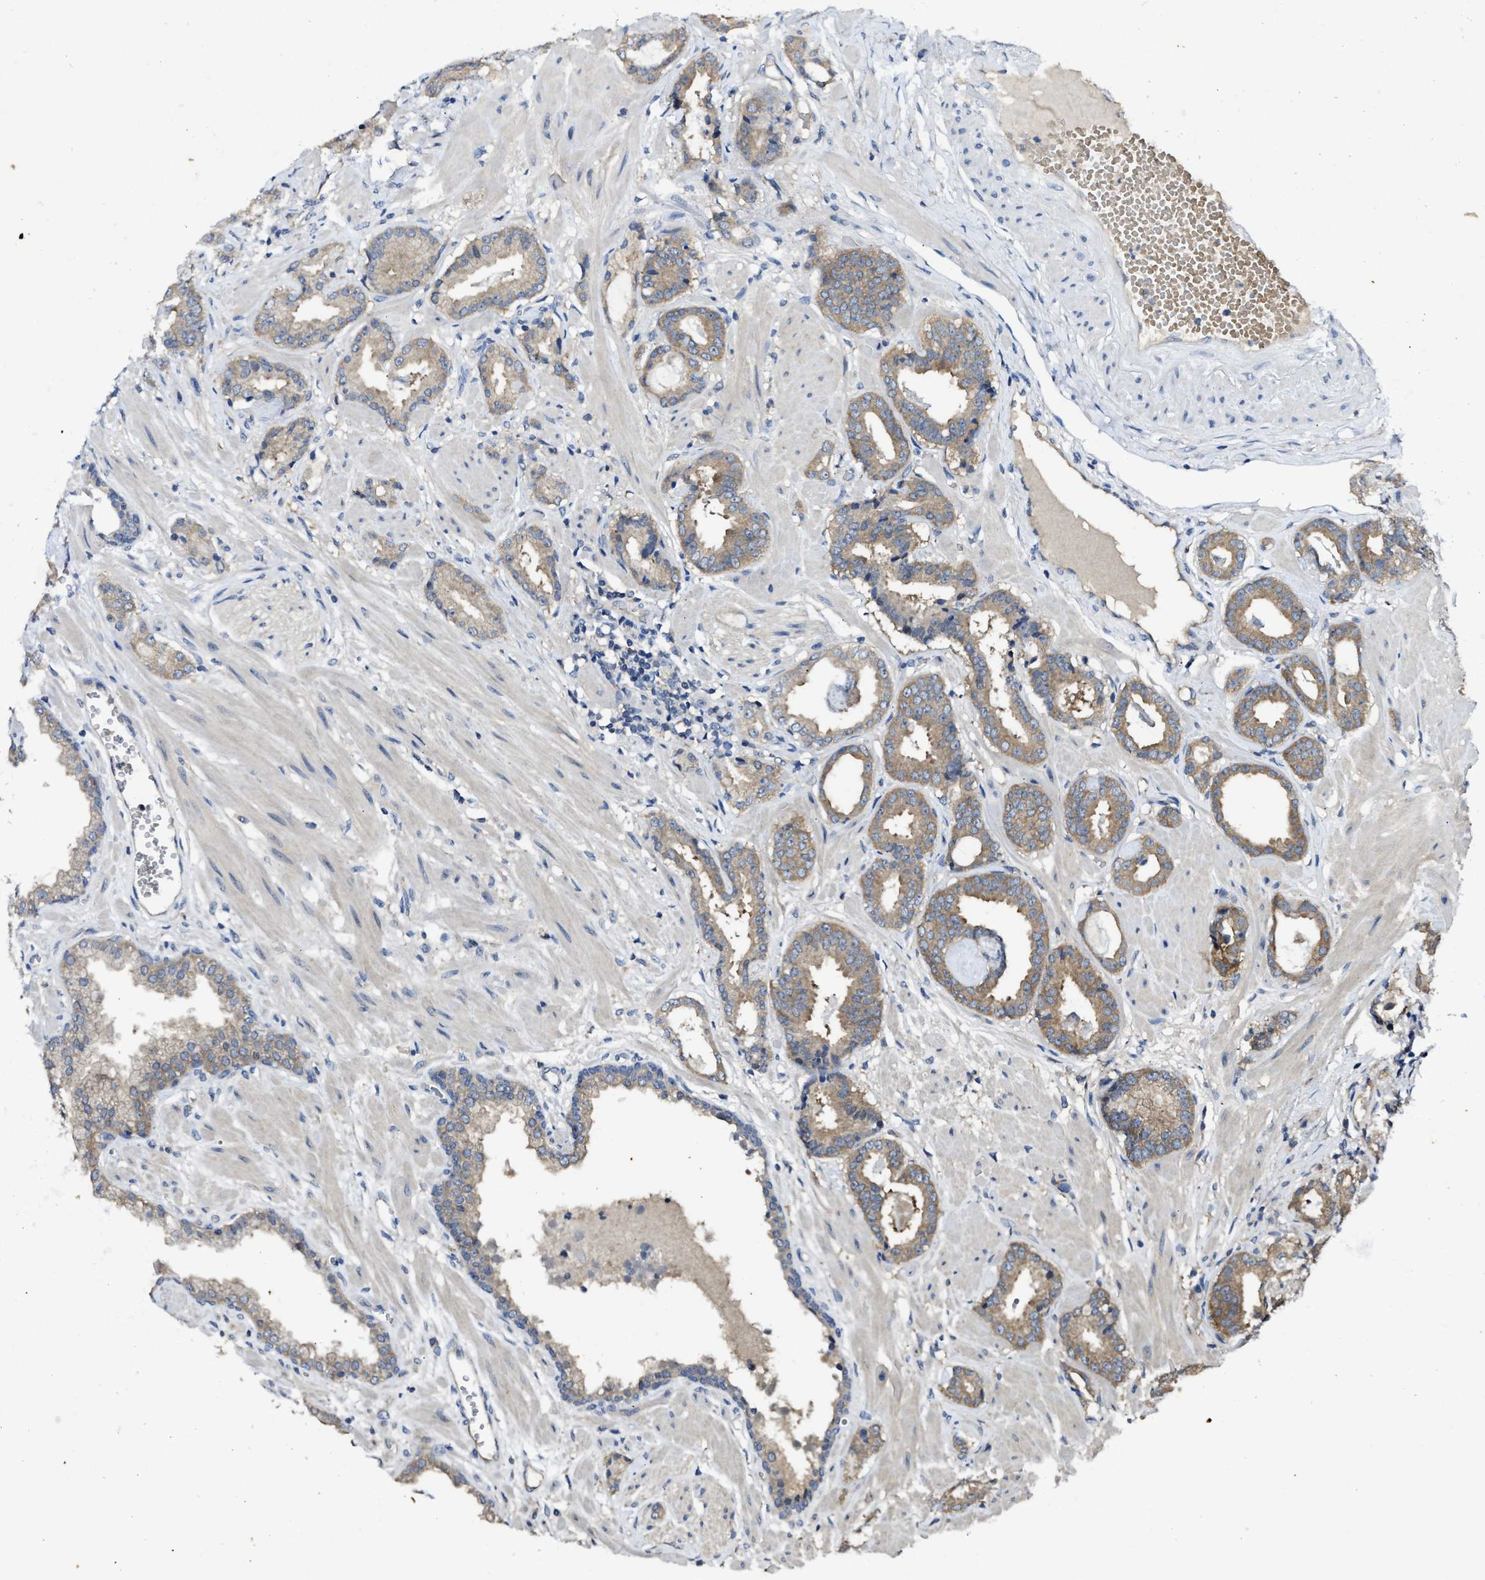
{"staining": {"intensity": "moderate", "quantity": "25%-75%", "location": "cytoplasmic/membranous"}, "tissue": "prostate cancer", "cell_type": "Tumor cells", "image_type": "cancer", "snomed": [{"axis": "morphology", "description": "Adenocarcinoma, Low grade"}, {"axis": "topography", "description": "Prostate"}], "caption": "Tumor cells reveal moderate cytoplasmic/membranous expression in about 25%-75% of cells in prostate cancer (low-grade adenocarcinoma). (IHC, brightfield microscopy, high magnification).", "gene": "PPP3CA", "patient": {"sex": "male", "age": 53}}